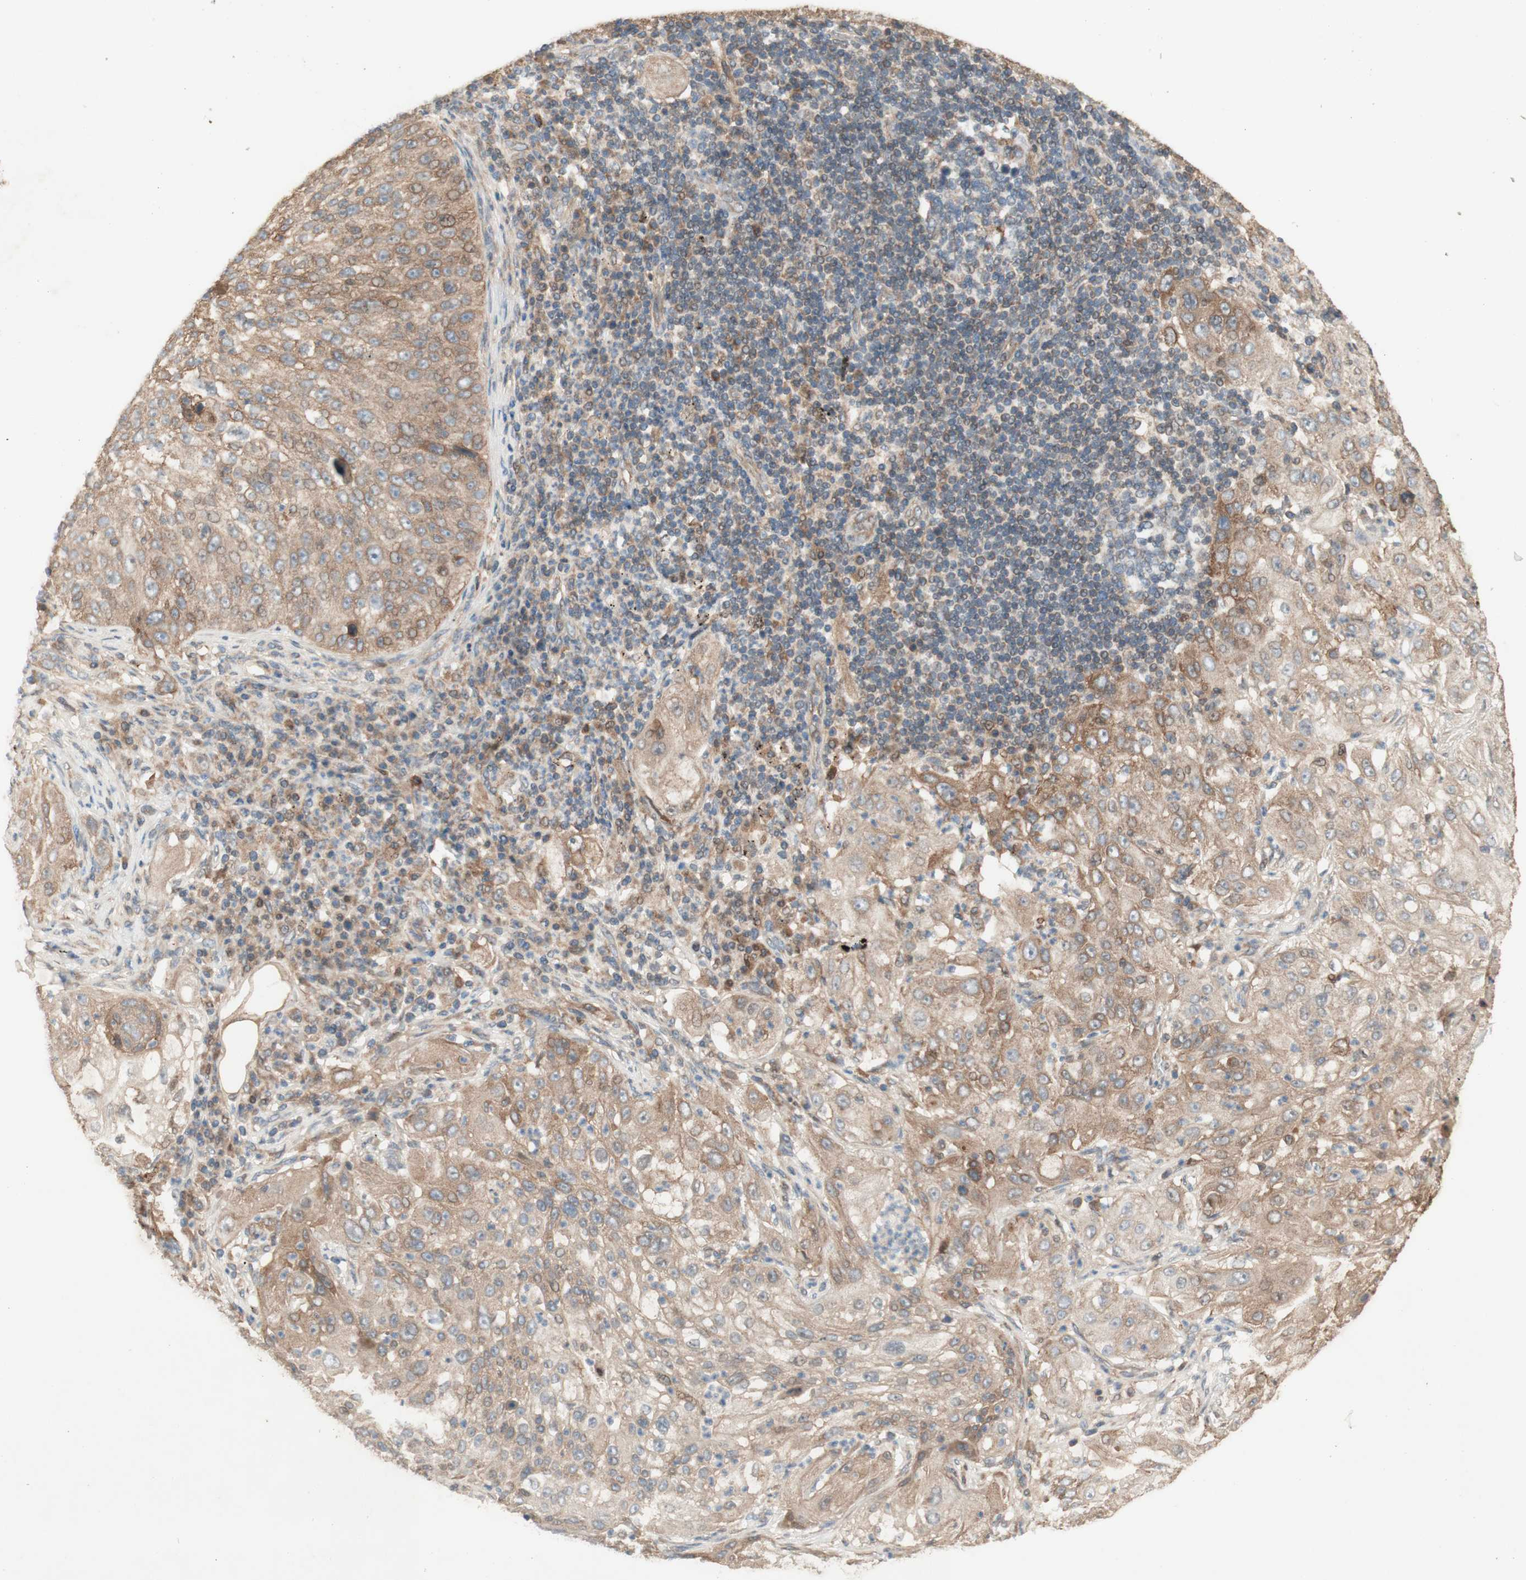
{"staining": {"intensity": "moderate", "quantity": ">75%", "location": "cytoplasmic/membranous"}, "tissue": "lung cancer", "cell_type": "Tumor cells", "image_type": "cancer", "snomed": [{"axis": "morphology", "description": "Inflammation, NOS"}, {"axis": "morphology", "description": "Squamous cell carcinoma, NOS"}, {"axis": "topography", "description": "Lymph node"}, {"axis": "topography", "description": "Soft tissue"}, {"axis": "topography", "description": "Lung"}], "caption": "High-power microscopy captured an IHC image of lung squamous cell carcinoma, revealing moderate cytoplasmic/membranous staining in about >75% of tumor cells. The staining was performed using DAB to visualize the protein expression in brown, while the nuclei were stained in blue with hematoxylin (Magnification: 20x).", "gene": "SOCS2", "patient": {"sex": "male", "age": 66}}